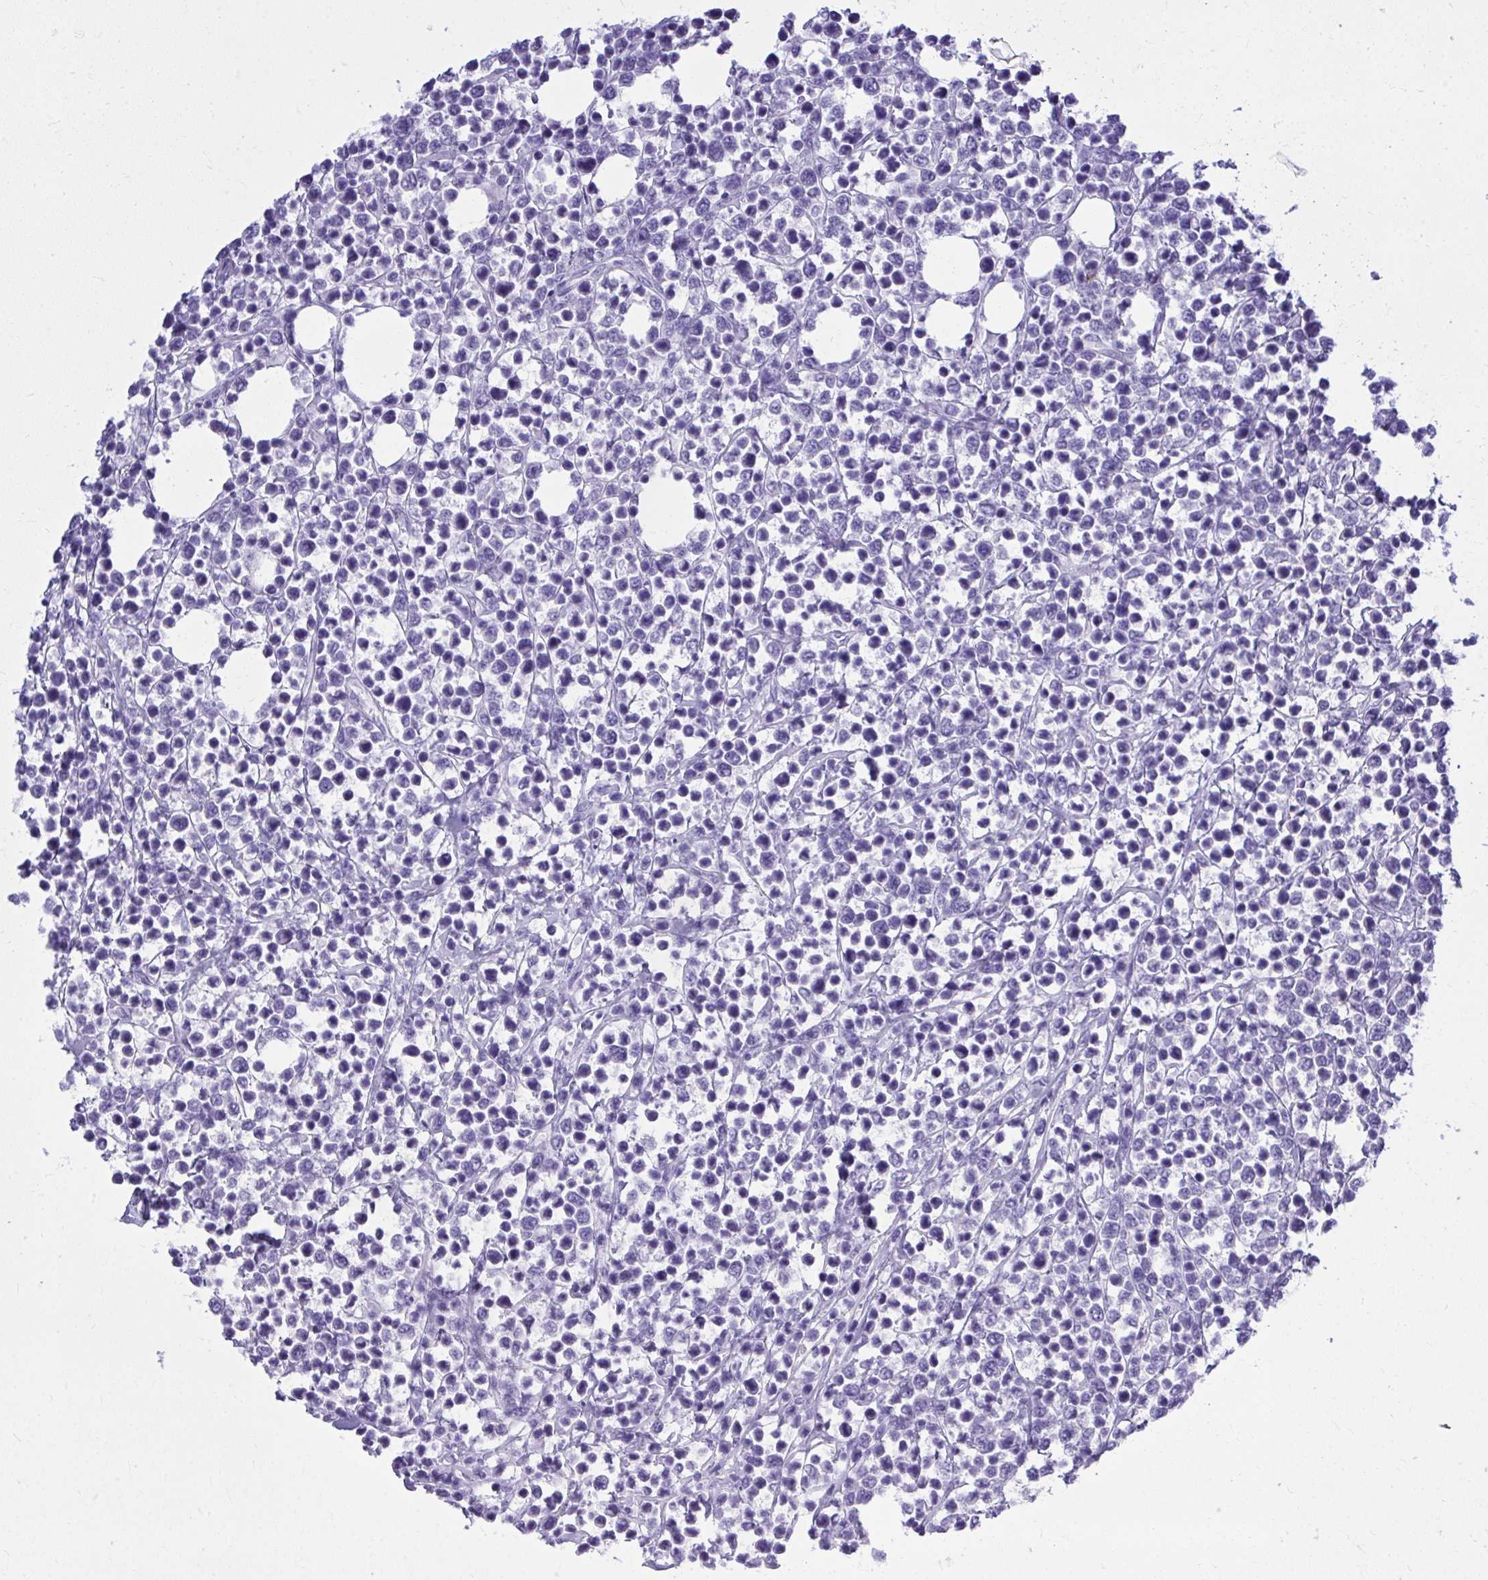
{"staining": {"intensity": "negative", "quantity": "none", "location": "none"}, "tissue": "lymphoma", "cell_type": "Tumor cells", "image_type": "cancer", "snomed": [{"axis": "morphology", "description": "Malignant lymphoma, non-Hodgkin's type, Low grade"}, {"axis": "topography", "description": "Lymph node"}], "caption": "Micrograph shows no protein positivity in tumor cells of lymphoma tissue. The staining is performed using DAB brown chromogen with nuclei counter-stained in using hematoxylin.", "gene": "PSD", "patient": {"sex": "male", "age": 60}}